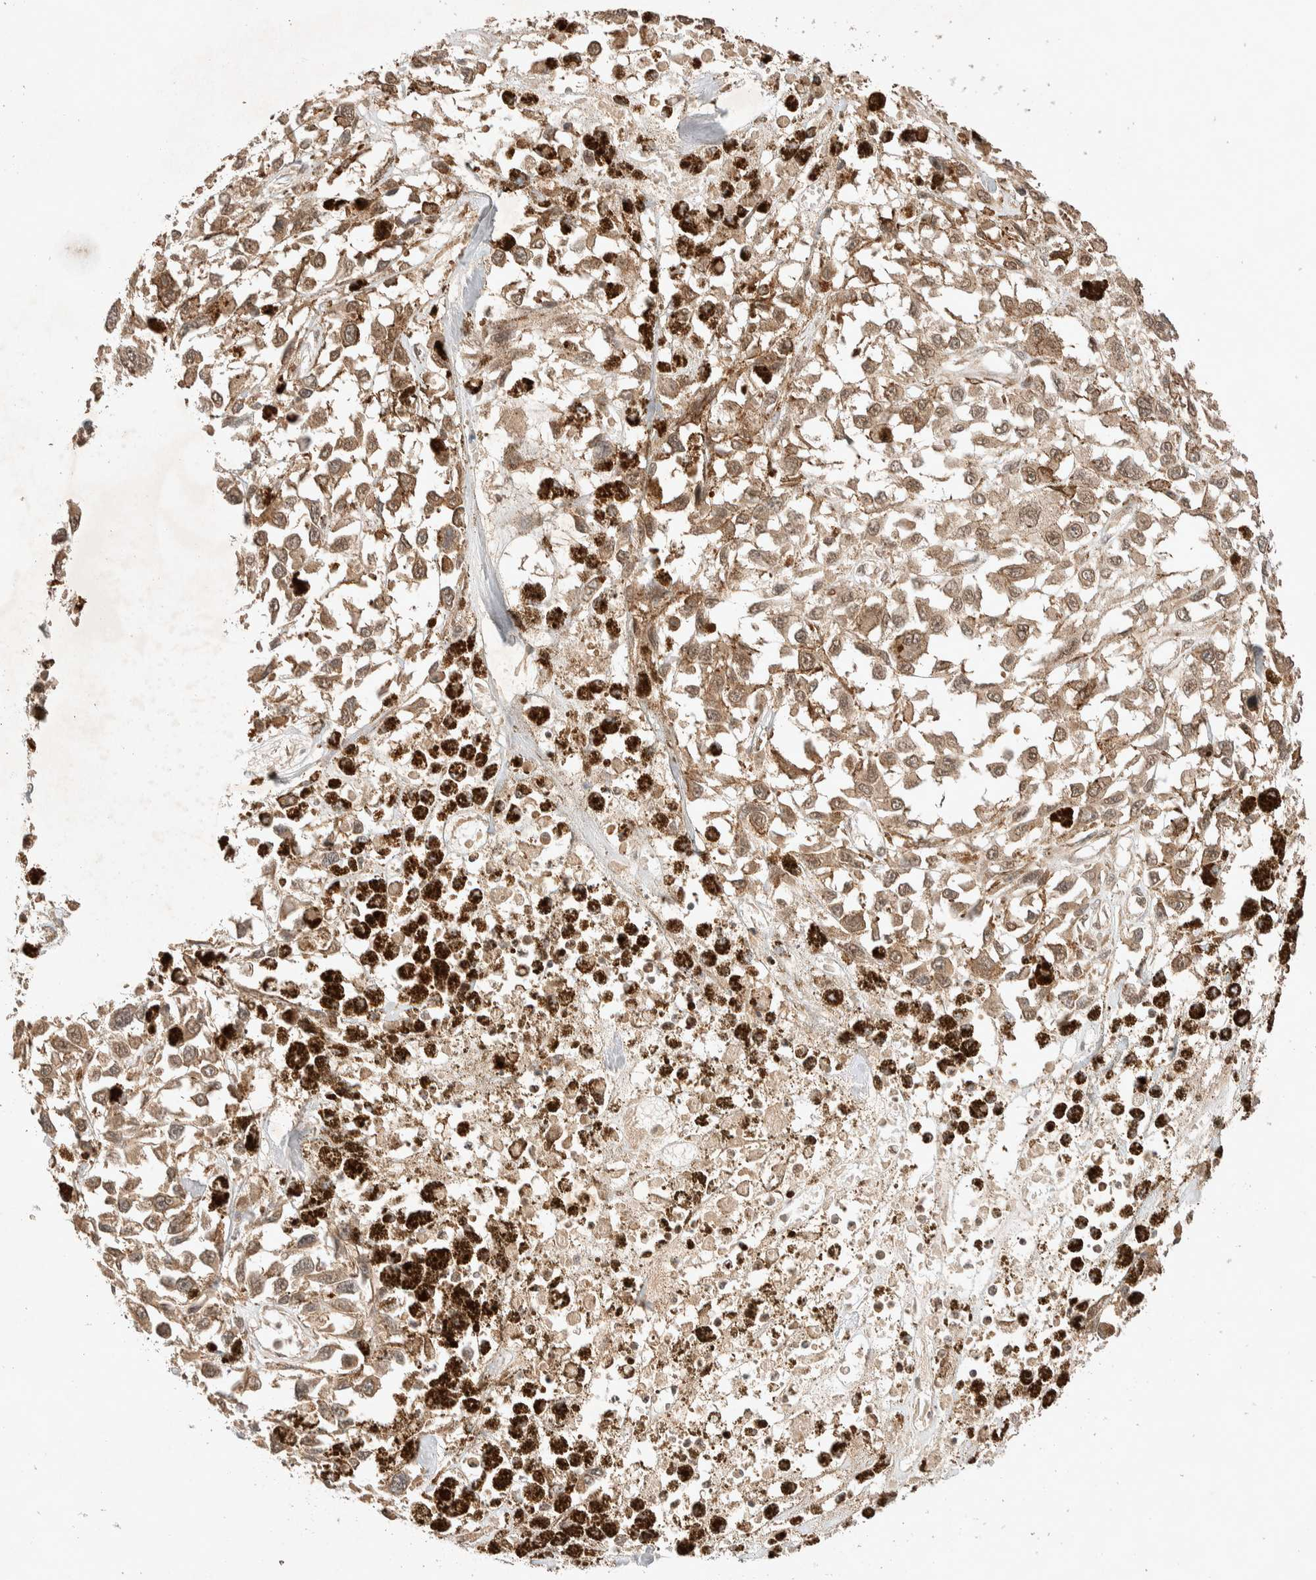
{"staining": {"intensity": "weak", "quantity": ">75%", "location": "cytoplasmic/membranous,nuclear"}, "tissue": "melanoma", "cell_type": "Tumor cells", "image_type": "cancer", "snomed": [{"axis": "morphology", "description": "Malignant melanoma, Metastatic site"}, {"axis": "topography", "description": "Lymph node"}], "caption": "There is low levels of weak cytoplasmic/membranous and nuclear positivity in tumor cells of melanoma, as demonstrated by immunohistochemical staining (brown color).", "gene": "THRA", "patient": {"sex": "male", "age": 59}}